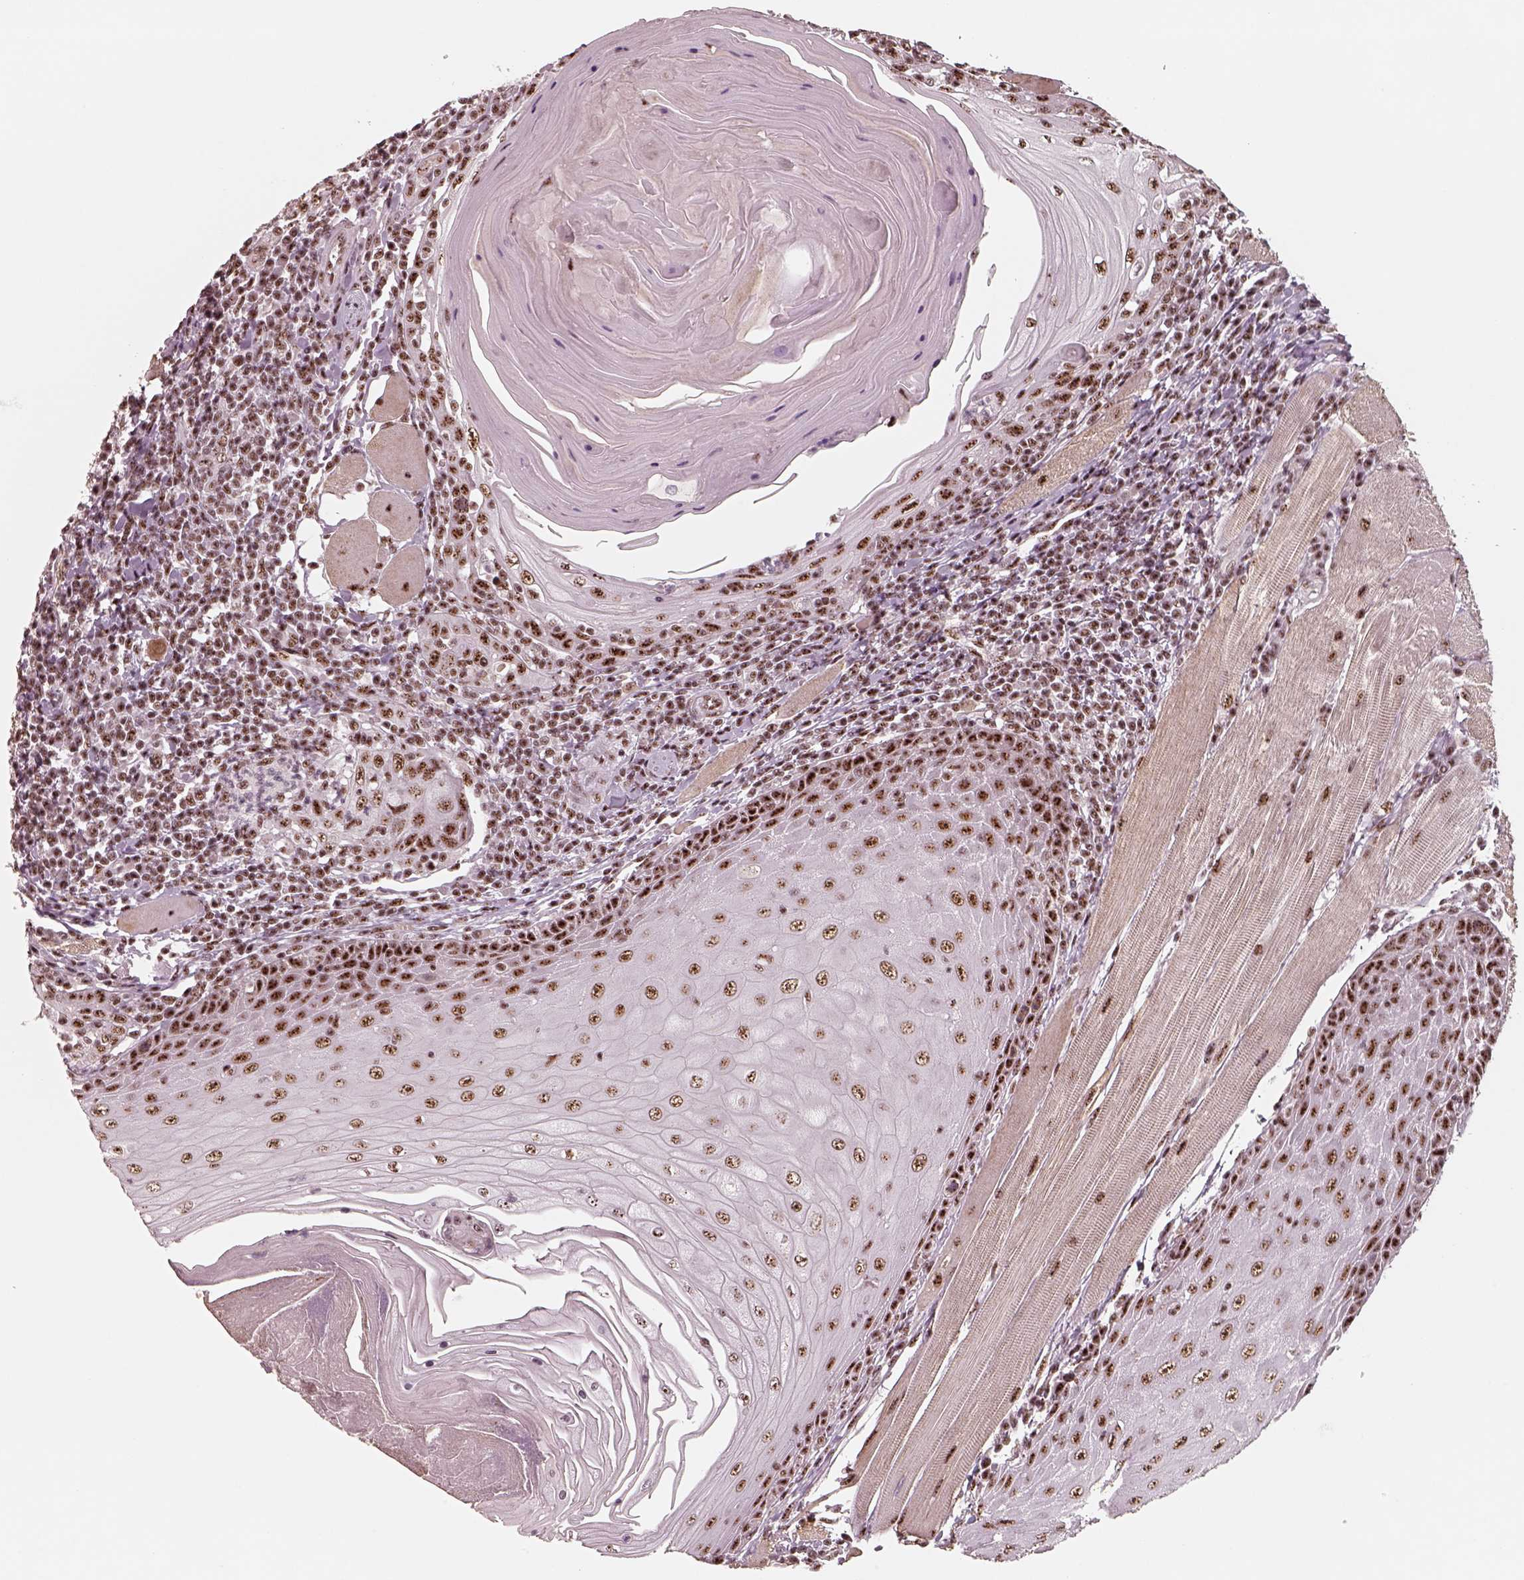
{"staining": {"intensity": "strong", "quantity": ">75%", "location": "nuclear"}, "tissue": "head and neck cancer", "cell_type": "Tumor cells", "image_type": "cancer", "snomed": [{"axis": "morphology", "description": "Normal tissue, NOS"}, {"axis": "morphology", "description": "Squamous cell carcinoma, NOS"}, {"axis": "topography", "description": "Oral tissue"}, {"axis": "topography", "description": "Head-Neck"}], "caption": "Head and neck cancer was stained to show a protein in brown. There is high levels of strong nuclear positivity in about >75% of tumor cells.", "gene": "ATXN7L3", "patient": {"sex": "male", "age": 52}}